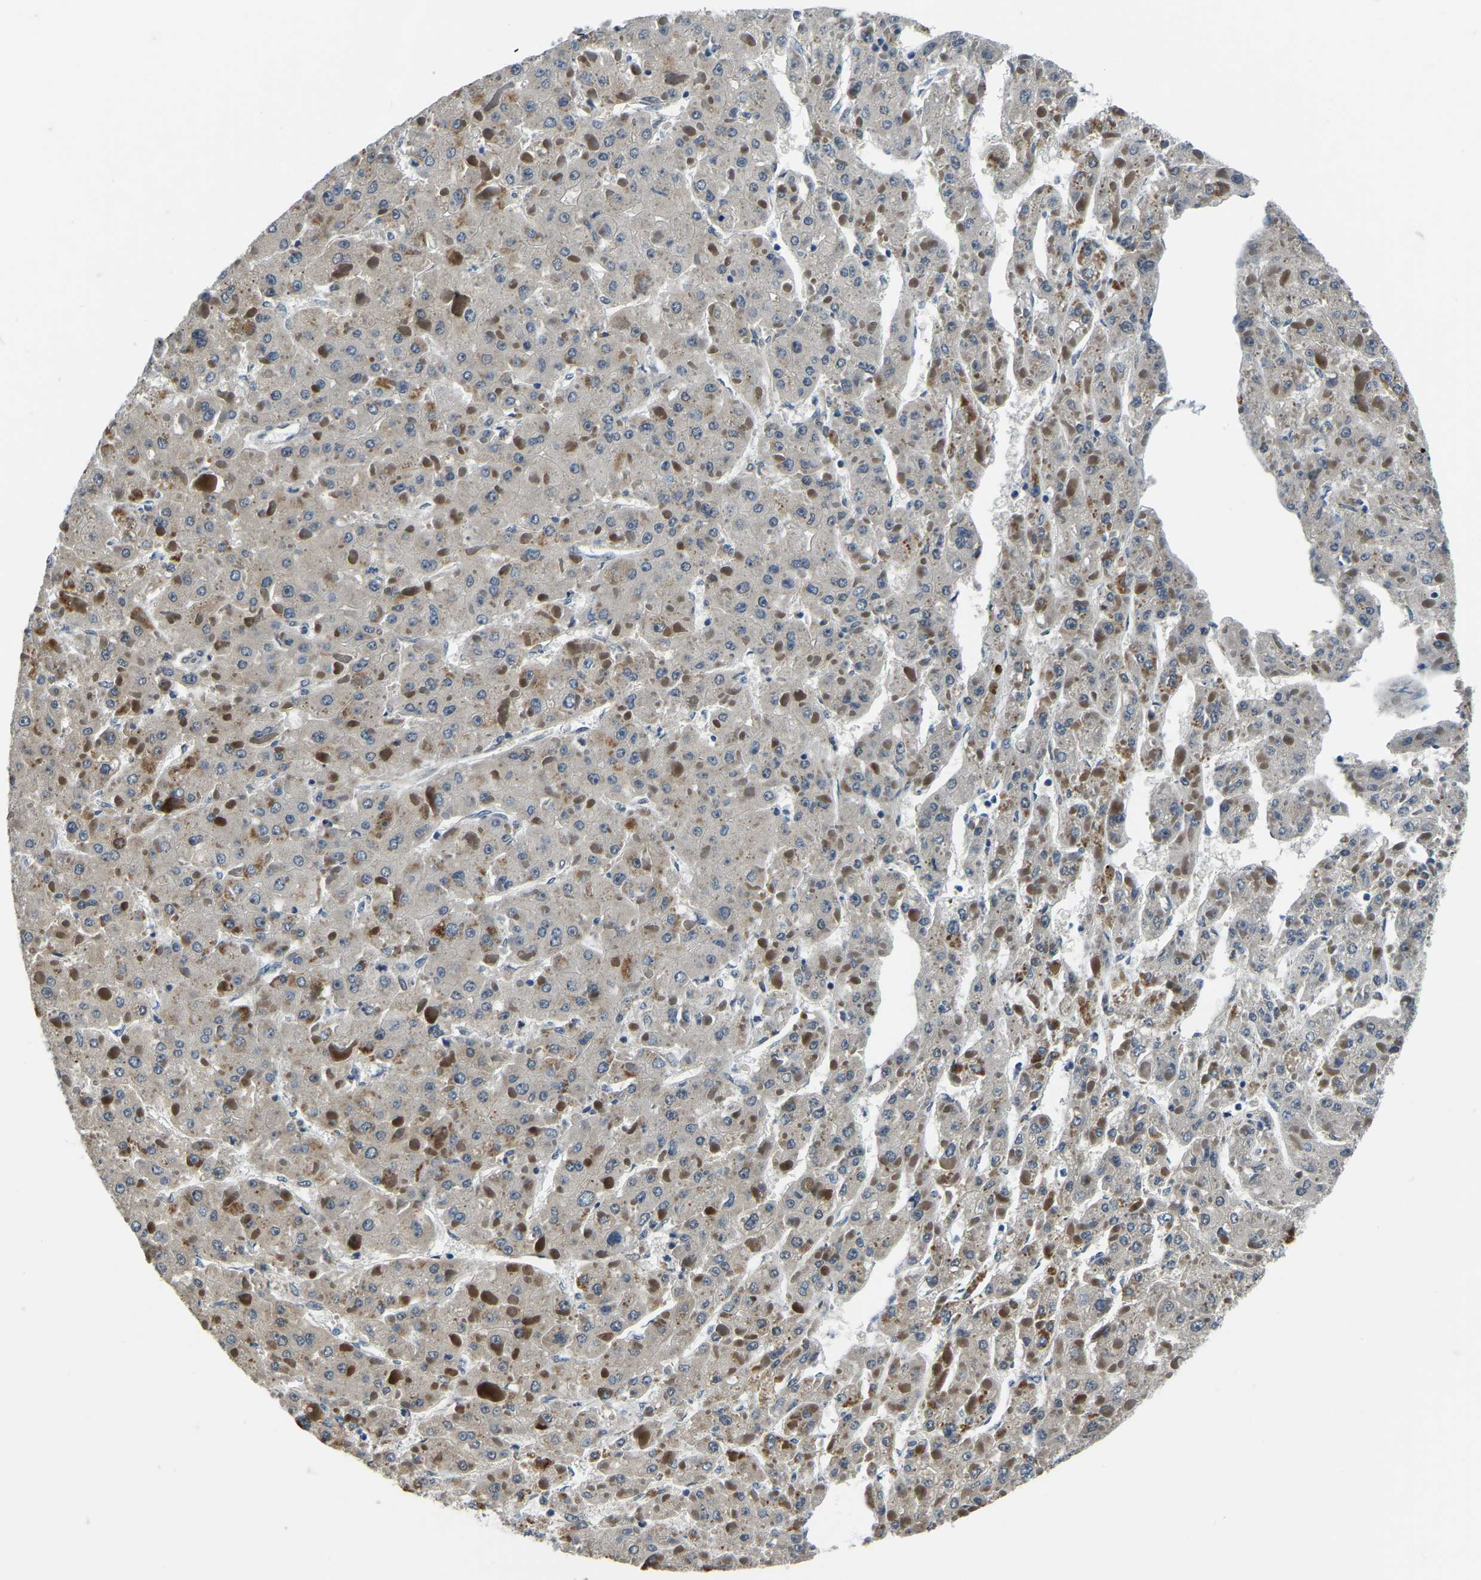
{"staining": {"intensity": "weak", "quantity": "25%-75%", "location": "cytoplasmic/membranous"}, "tissue": "liver cancer", "cell_type": "Tumor cells", "image_type": "cancer", "snomed": [{"axis": "morphology", "description": "Carcinoma, Hepatocellular, NOS"}, {"axis": "topography", "description": "Liver"}], "caption": "Protein staining displays weak cytoplasmic/membranous positivity in about 25%-75% of tumor cells in liver cancer.", "gene": "ING2", "patient": {"sex": "female", "age": 73}}